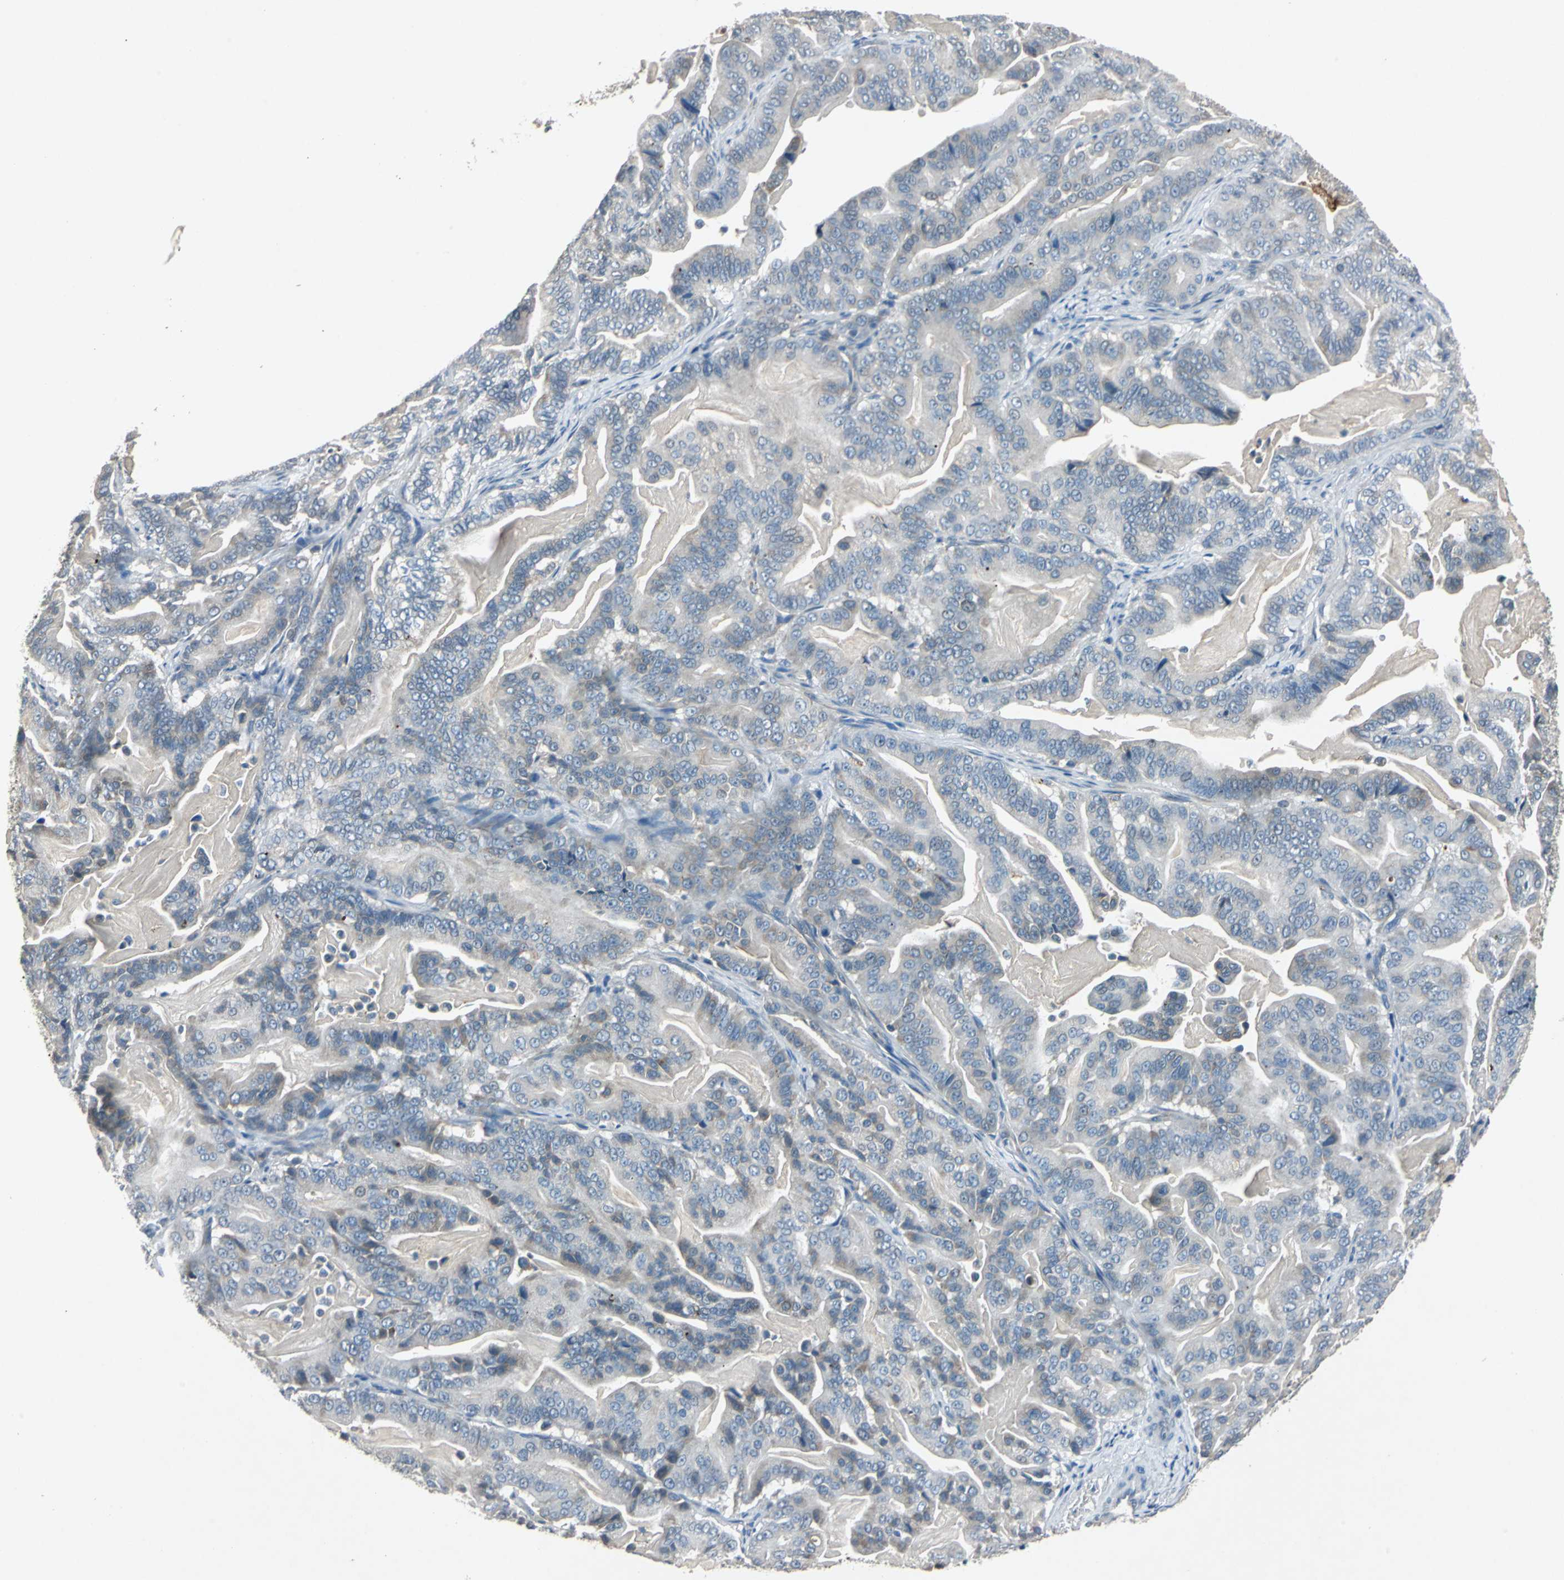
{"staining": {"intensity": "weak", "quantity": "25%-75%", "location": "cytoplasmic/membranous"}, "tissue": "pancreatic cancer", "cell_type": "Tumor cells", "image_type": "cancer", "snomed": [{"axis": "morphology", "description": "Adenocarcinoma, NOS"}, {"axis": "topography", "description": "Pancreas"}], "caption": "Protein expression analysis of pancreatic cancer (adenocarcinoma) shows weak cytoplasmic/membranous expression in about 25%-75% of tumor cells. (Stains: DAB (3,3'-diaminobenzidine) in brown, nuclei in blue, Microscopy: brightfield microscopy at high magnification).", "gene": "SLC2A13", "patient": {"sex": "male", "age": 63}}